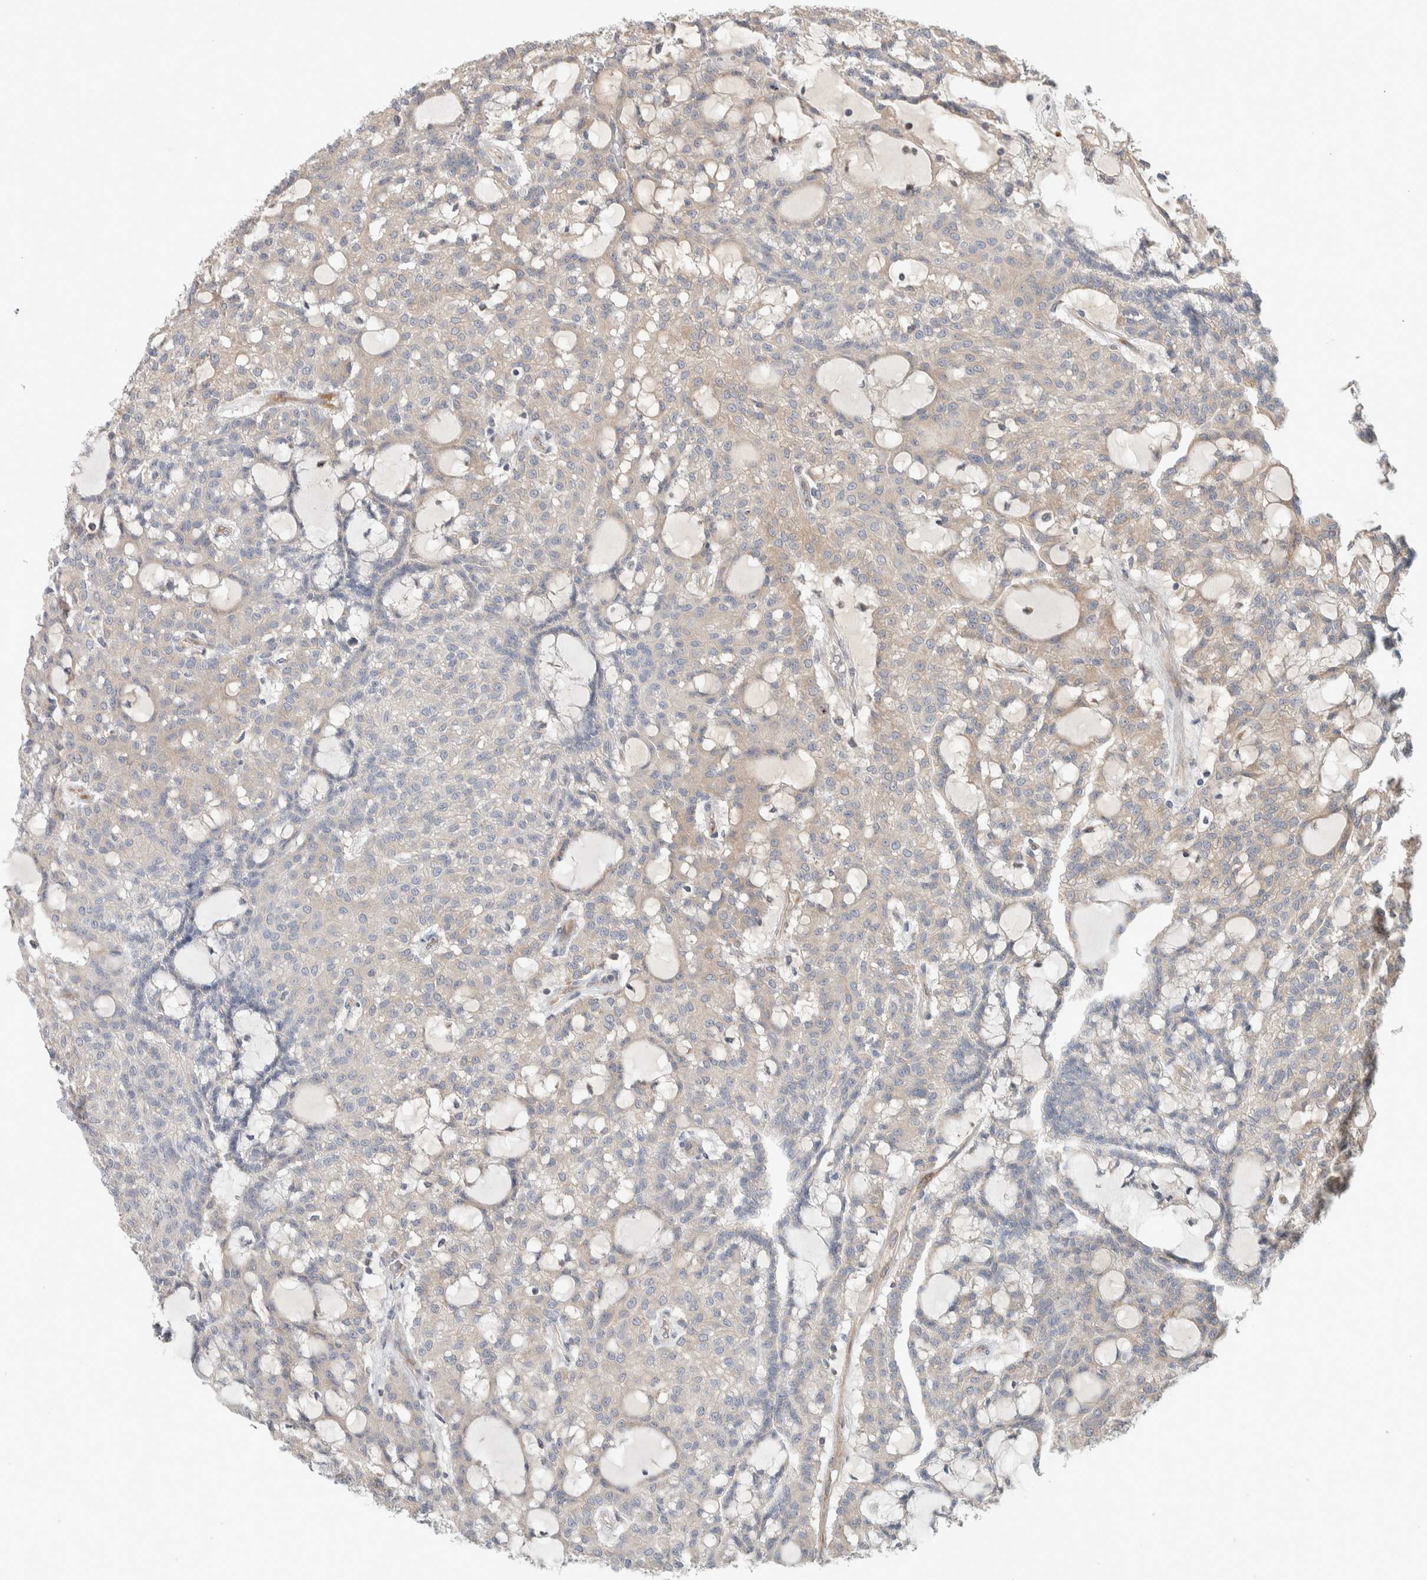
{"staining": {"intensity": "weak", "quantity": "<25%", "location": "cytoplasmic/membranous"}, "tissue": "renal cancer", "cell_type": "Tumor cells", "image_type": "cancer", "snomed": [{"axis": "morphology", "description": "Adenocarcinoma, NOS"}, {"axis": "topography", "description": "Kidney"}], "caption": "This histopathology image is of renal cancer (adenocarcinoma) stained with immunohistochemistry (IHC) to label a protein in brown with the nuclei are counter-stained blue. There is no expression in tumor cells.", "gene": "ADCY8", "patient": {"sex": "male", "age": 63}}